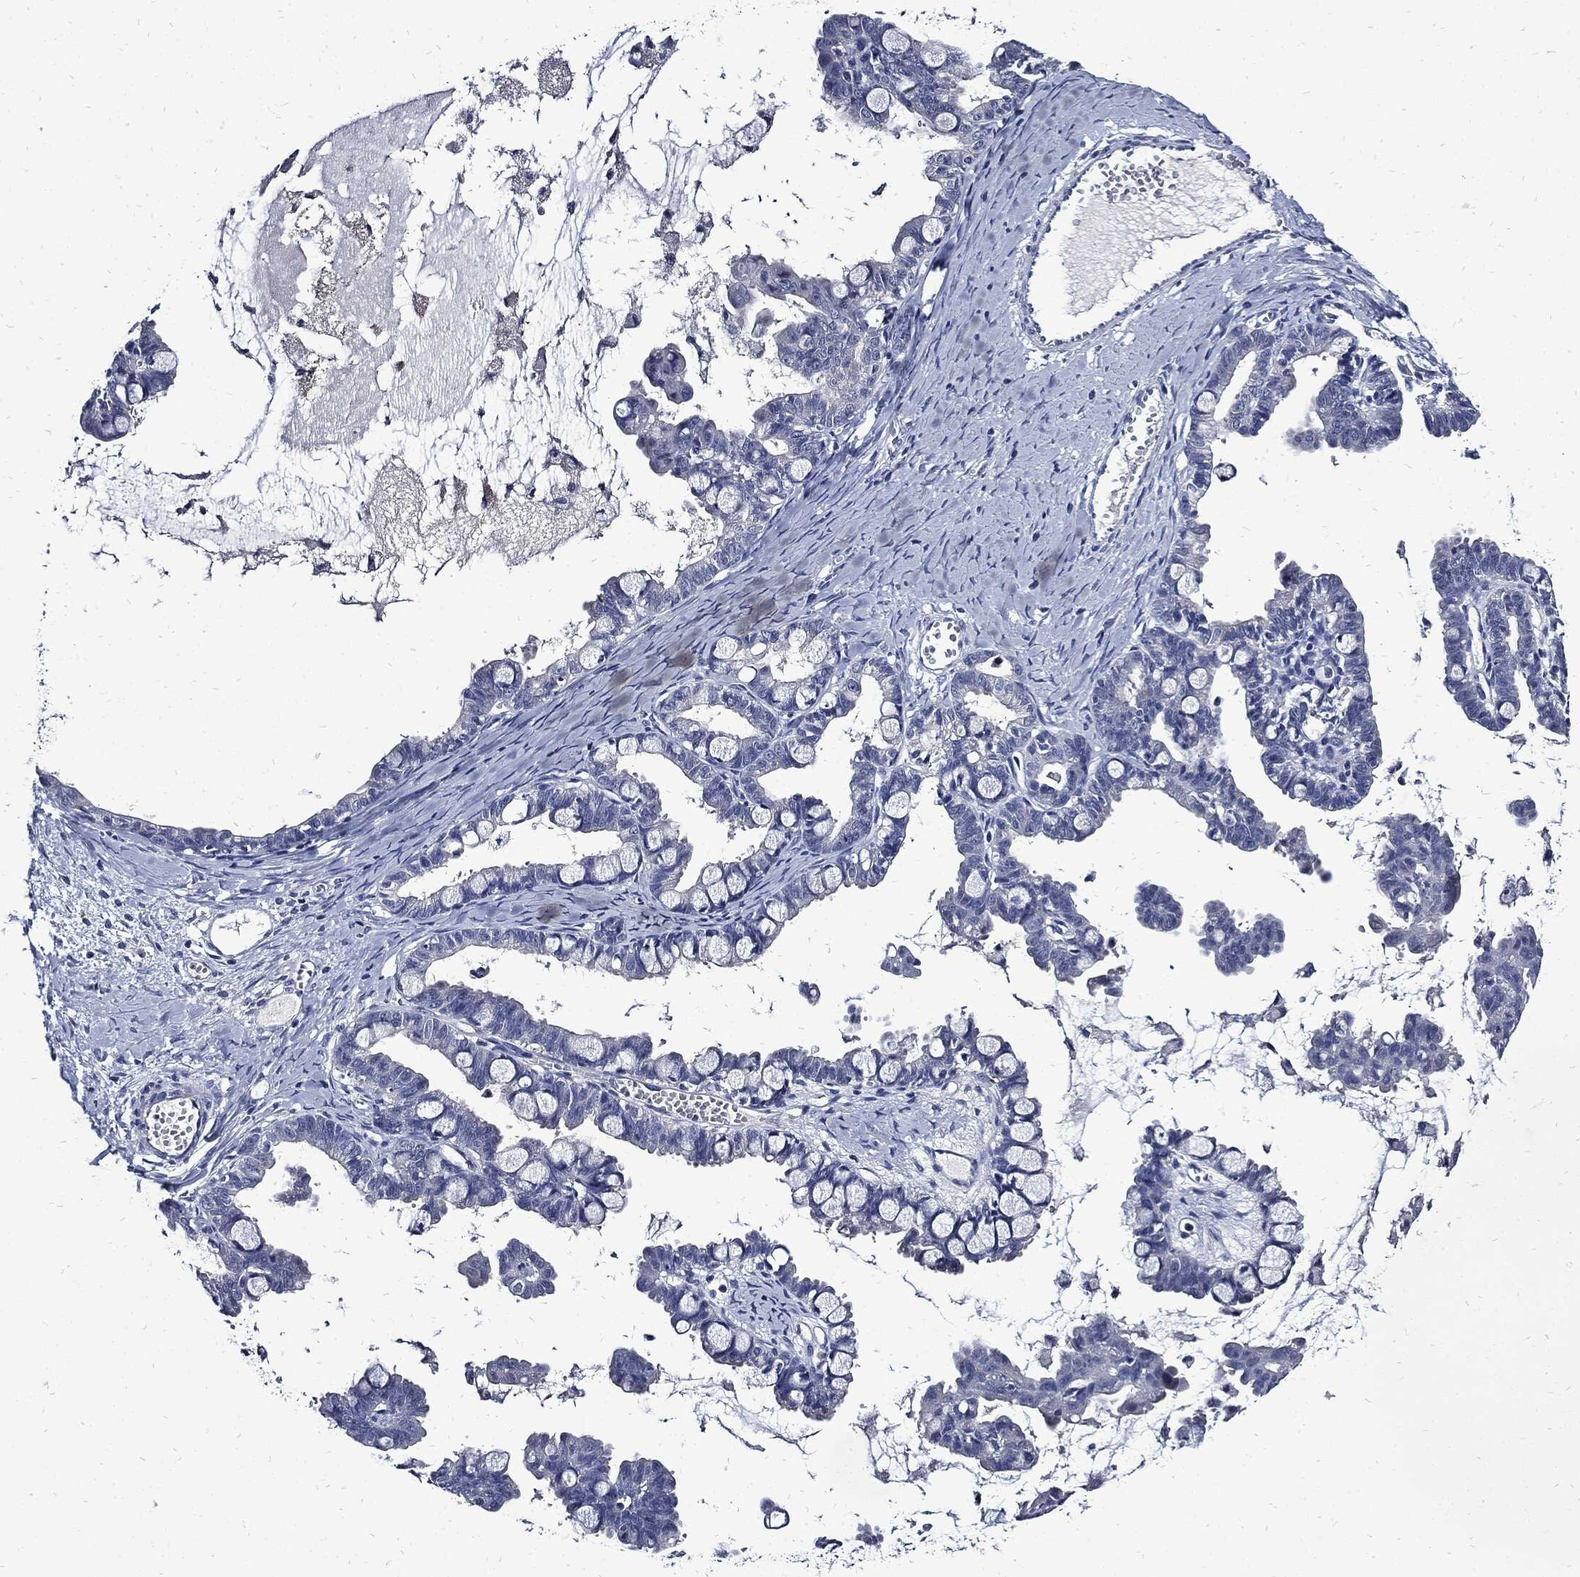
{"staining": {"intensity": "negative", "quantity": "none", "location": "none"}, "tissue": "ovarian cancer", "cell_type": "Tumor cells", "image_type": "cancer", "snomed": [{"axis": "morphology", "description": "Cystadenocarcinoma, mucinous, NOS"}, {"axis": "topography", "description": "Ovary"}], "caption": "This image is of ovarian cancer stained with immunohistochemistry (IHC) to label a protein in brown with the nuclei are counter-stained blue. There is no staining in tumor cells. (Immunohistochemistry (ihc), brightfield microscopy, high magnification).", "gene": "CPE", "patient": {"sex": "female", "age": 63}}